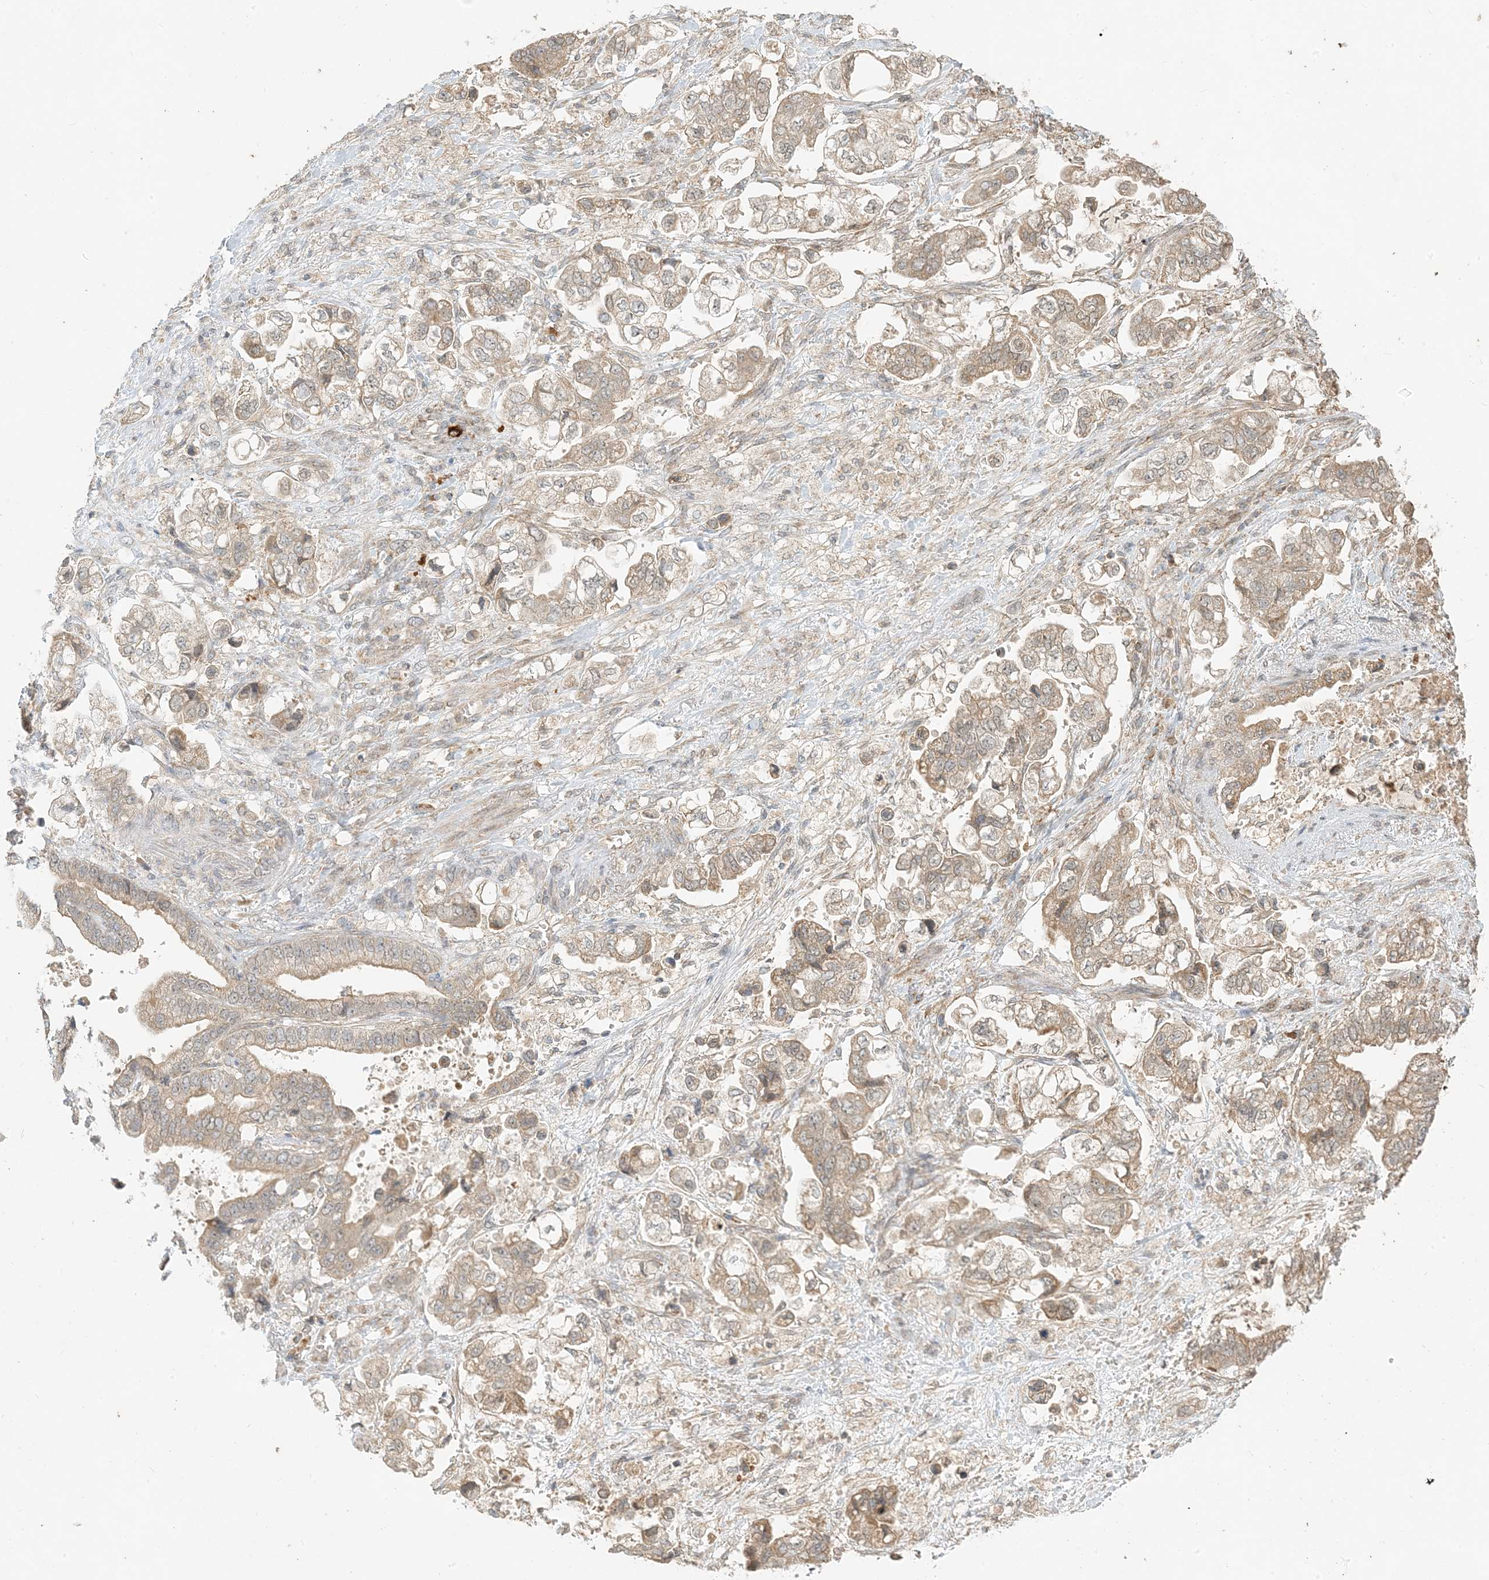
{"staining": {"intensity": "moderate", "quantity": ">75%", "location": "cytoplasmic/membranous"}, "tissue": "stomach cancer", "cell_type": "Tumor cells", "image_type": "cancer", "snomed": [{"axis": "morphology", "description": "Normal tissue, NOS"}, {"axis": "morphology", "description": "Adenocarcinoma, NOS"}, {"axis": "topography", "description": "Stomach"}], "caption": "The immunohistochemical stain labels moderate cytoplasmic/membranous staining in tumor cells of adenocarcinoma (stomach) tissue. (DAB (3,3'-diaminobenzidine) IHC, brown staining for protein, blue staining for nuclei).", "gene": "MCOLN1", "patient": {"sex": "male", "age": 62}}